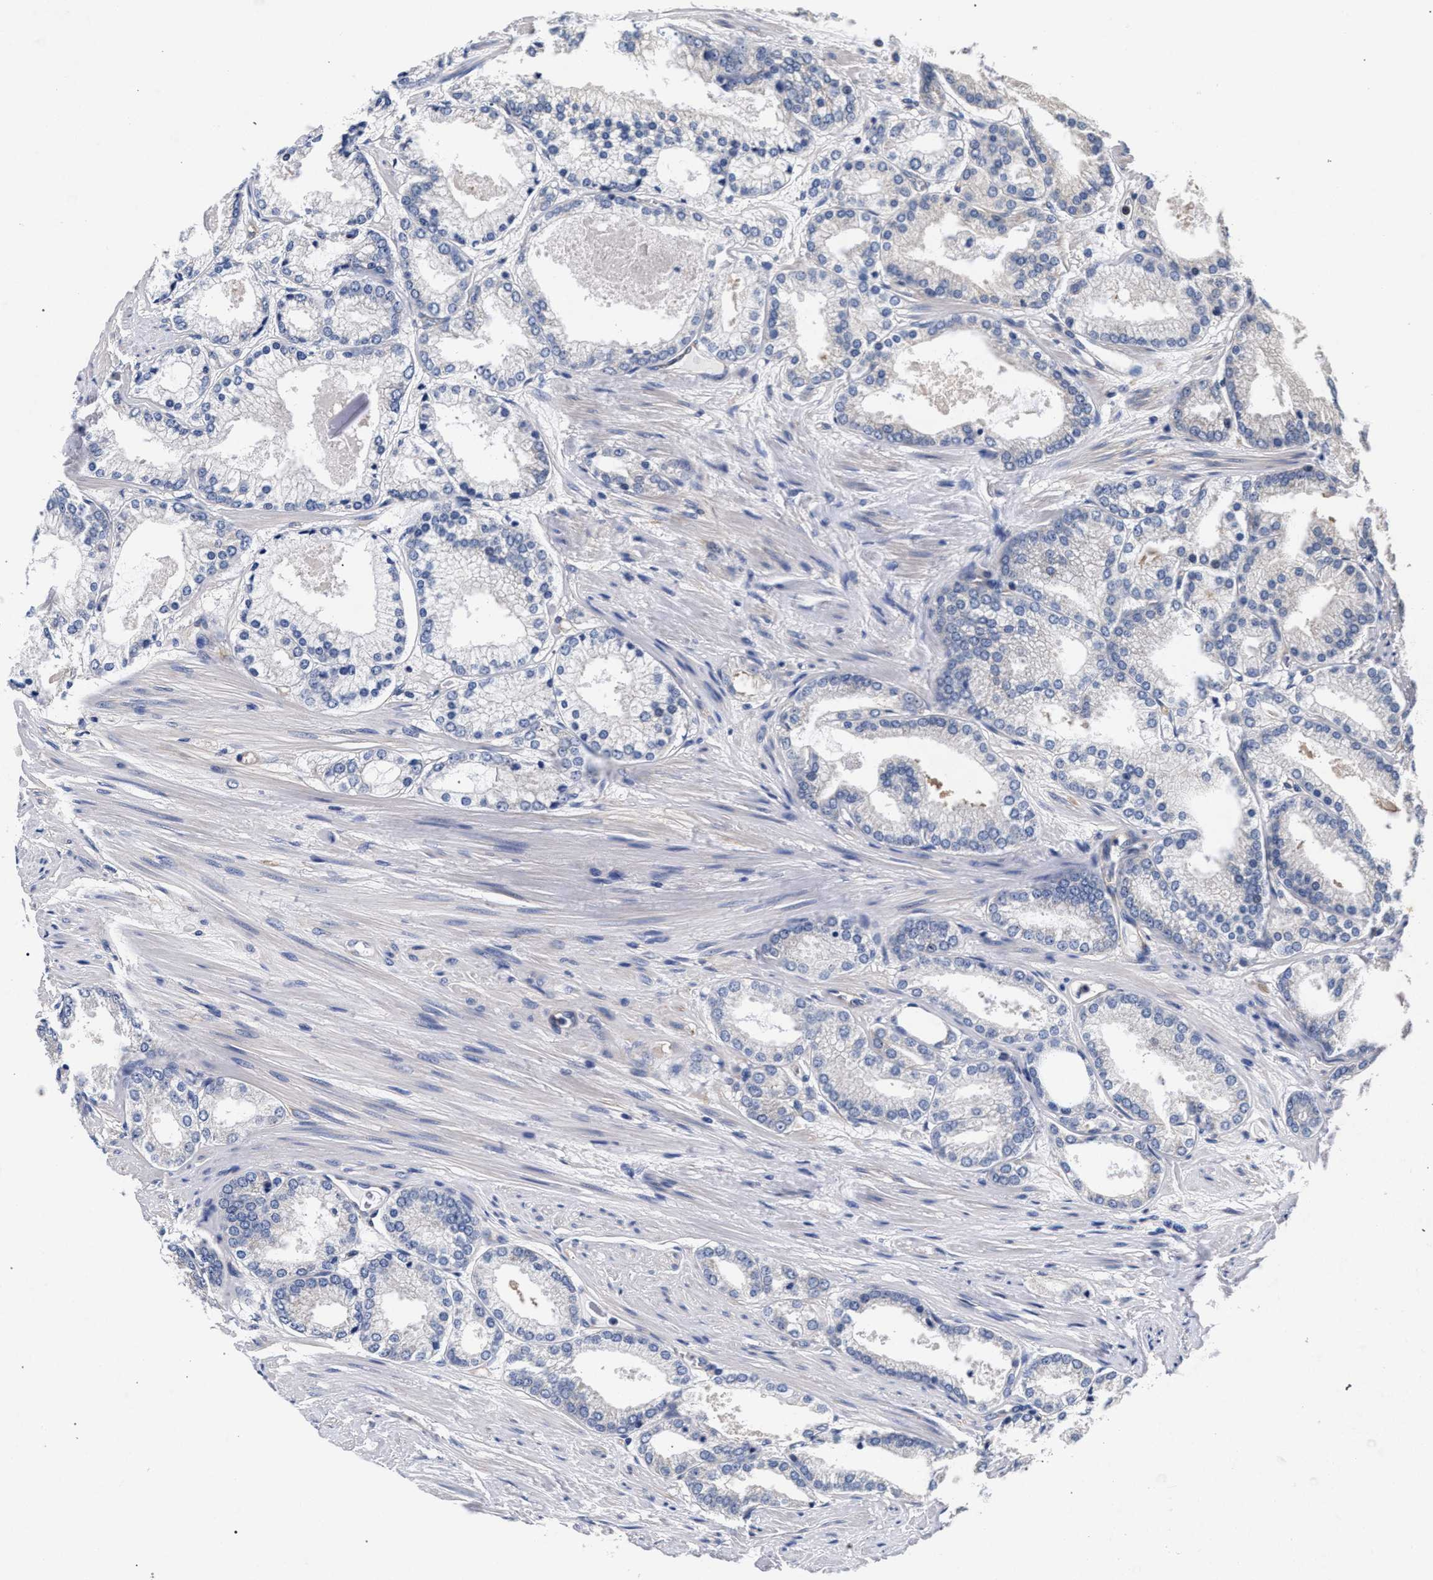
{"staining": {"intensity": "negative", "quantity": "none", "location": "none"}, "tissue": "prostate cancer", "cell_type": "Tumor cells", "image_type": "cancer", "snomed": [{"axis": "morphology", "description": "Adenocarcinoma, High grade"}, {"axis": "topography", "description": "Prostate"}], "caption": "The micrograph shows no significant positivity in tumor cells of adenocarcinoma (high-grade) (prostate).", "gene": "CFAP95", "patient": {"sex": "male", "age": 61}}